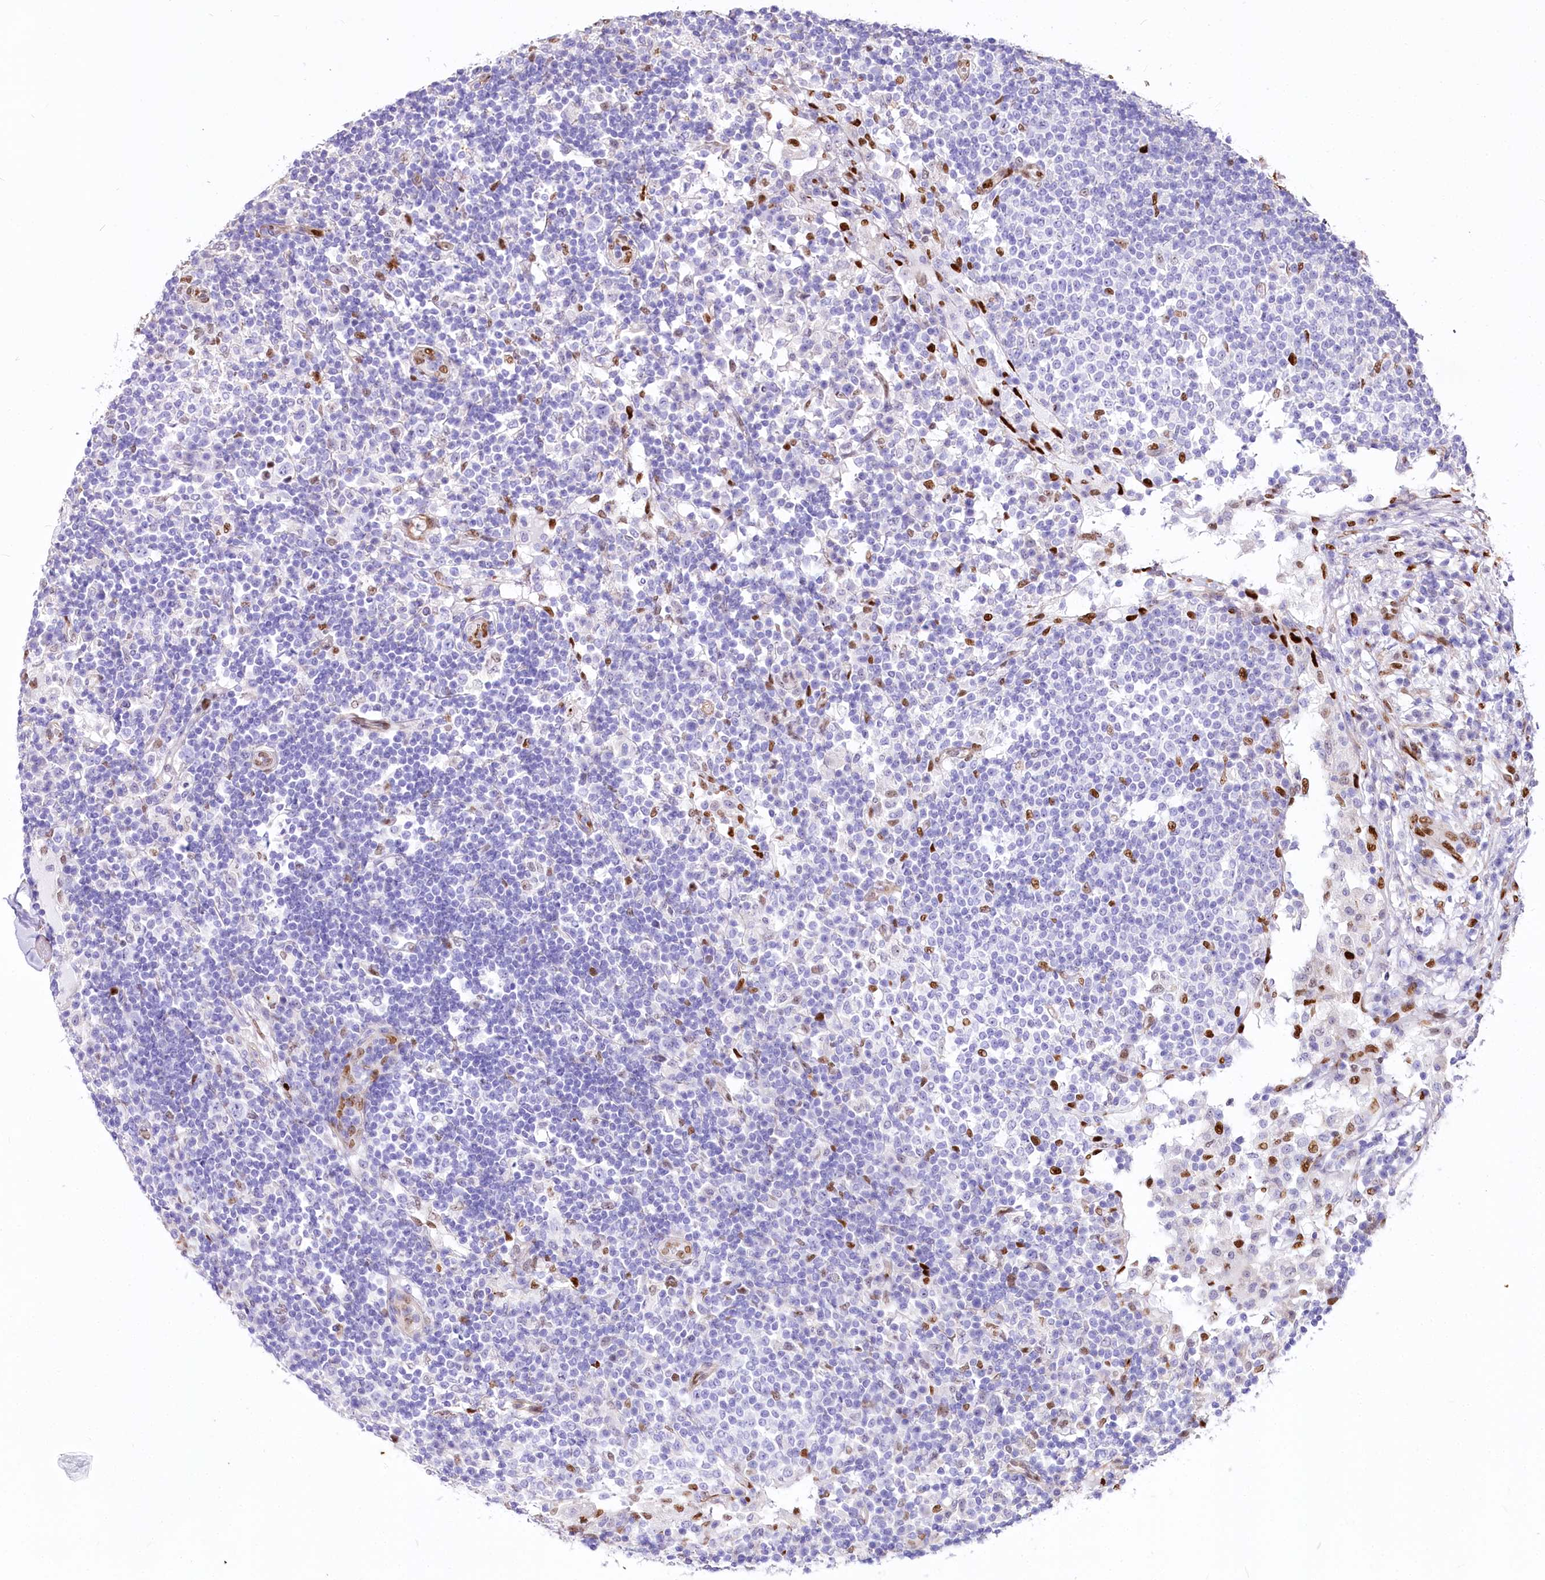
{"staining": {"intensity": "negative", "quantity": "none", "location": "none"}, "tissue": "lymph node", "cell_type": "Non-germinal center cells", "image_type": "normal", "snomed": [{"axis": "morphology", "description": "Normal tissue, NOS"}, {"axis": "topography", "description": "Lymph node"}], "caption": "Immunohistochemistry (IHC) of unremarkable lymph node shows no positivity in non-germinal center cells. (Stains: DAB IHC with hematoxylin counter stain, Microscopy: brightfield microscopy at high magnification).", "gene": "PTMS", "patient": {"sex": "female", "age": 53}}